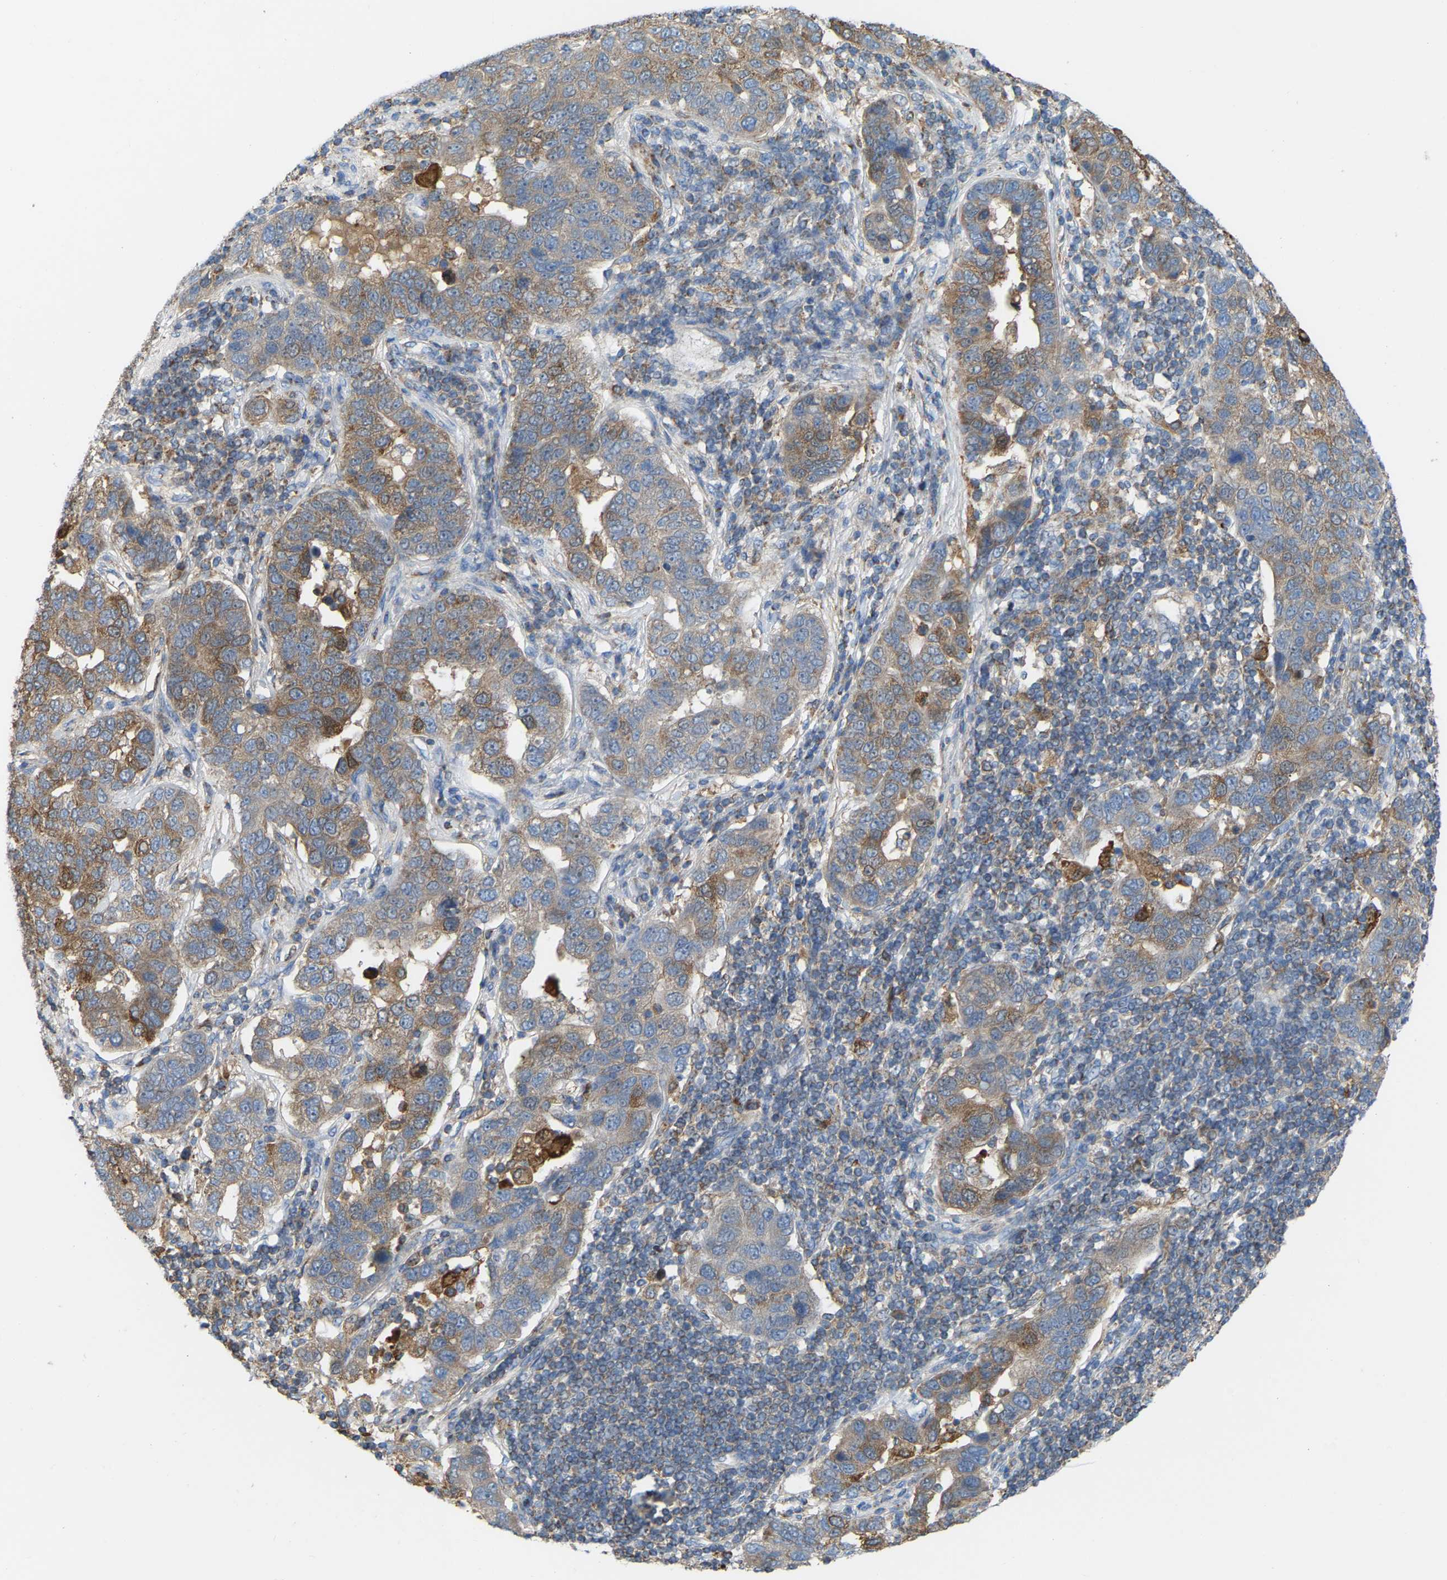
{"staining": {"intensity": "moderate", "quantity": "25%-75%", "location": "cytoplasmic/membranous"}, "tissue": "pancreatic cancer", "cell_type": "Tumor cells", "image_type": "cancer", "snomed": [{"axis": "morphology", "description": "Adenocarcinoma, NOS"}, {"axis": "topography", "description": "Pancreas"}], "caption": "An image of pancreatic adenocarcinoma stained for a protein reveals moderate cytoplasmic/membranous brown staining in tumor cells.", "gene": "CROT", "patient": {"sex": "female", "age": 61}}